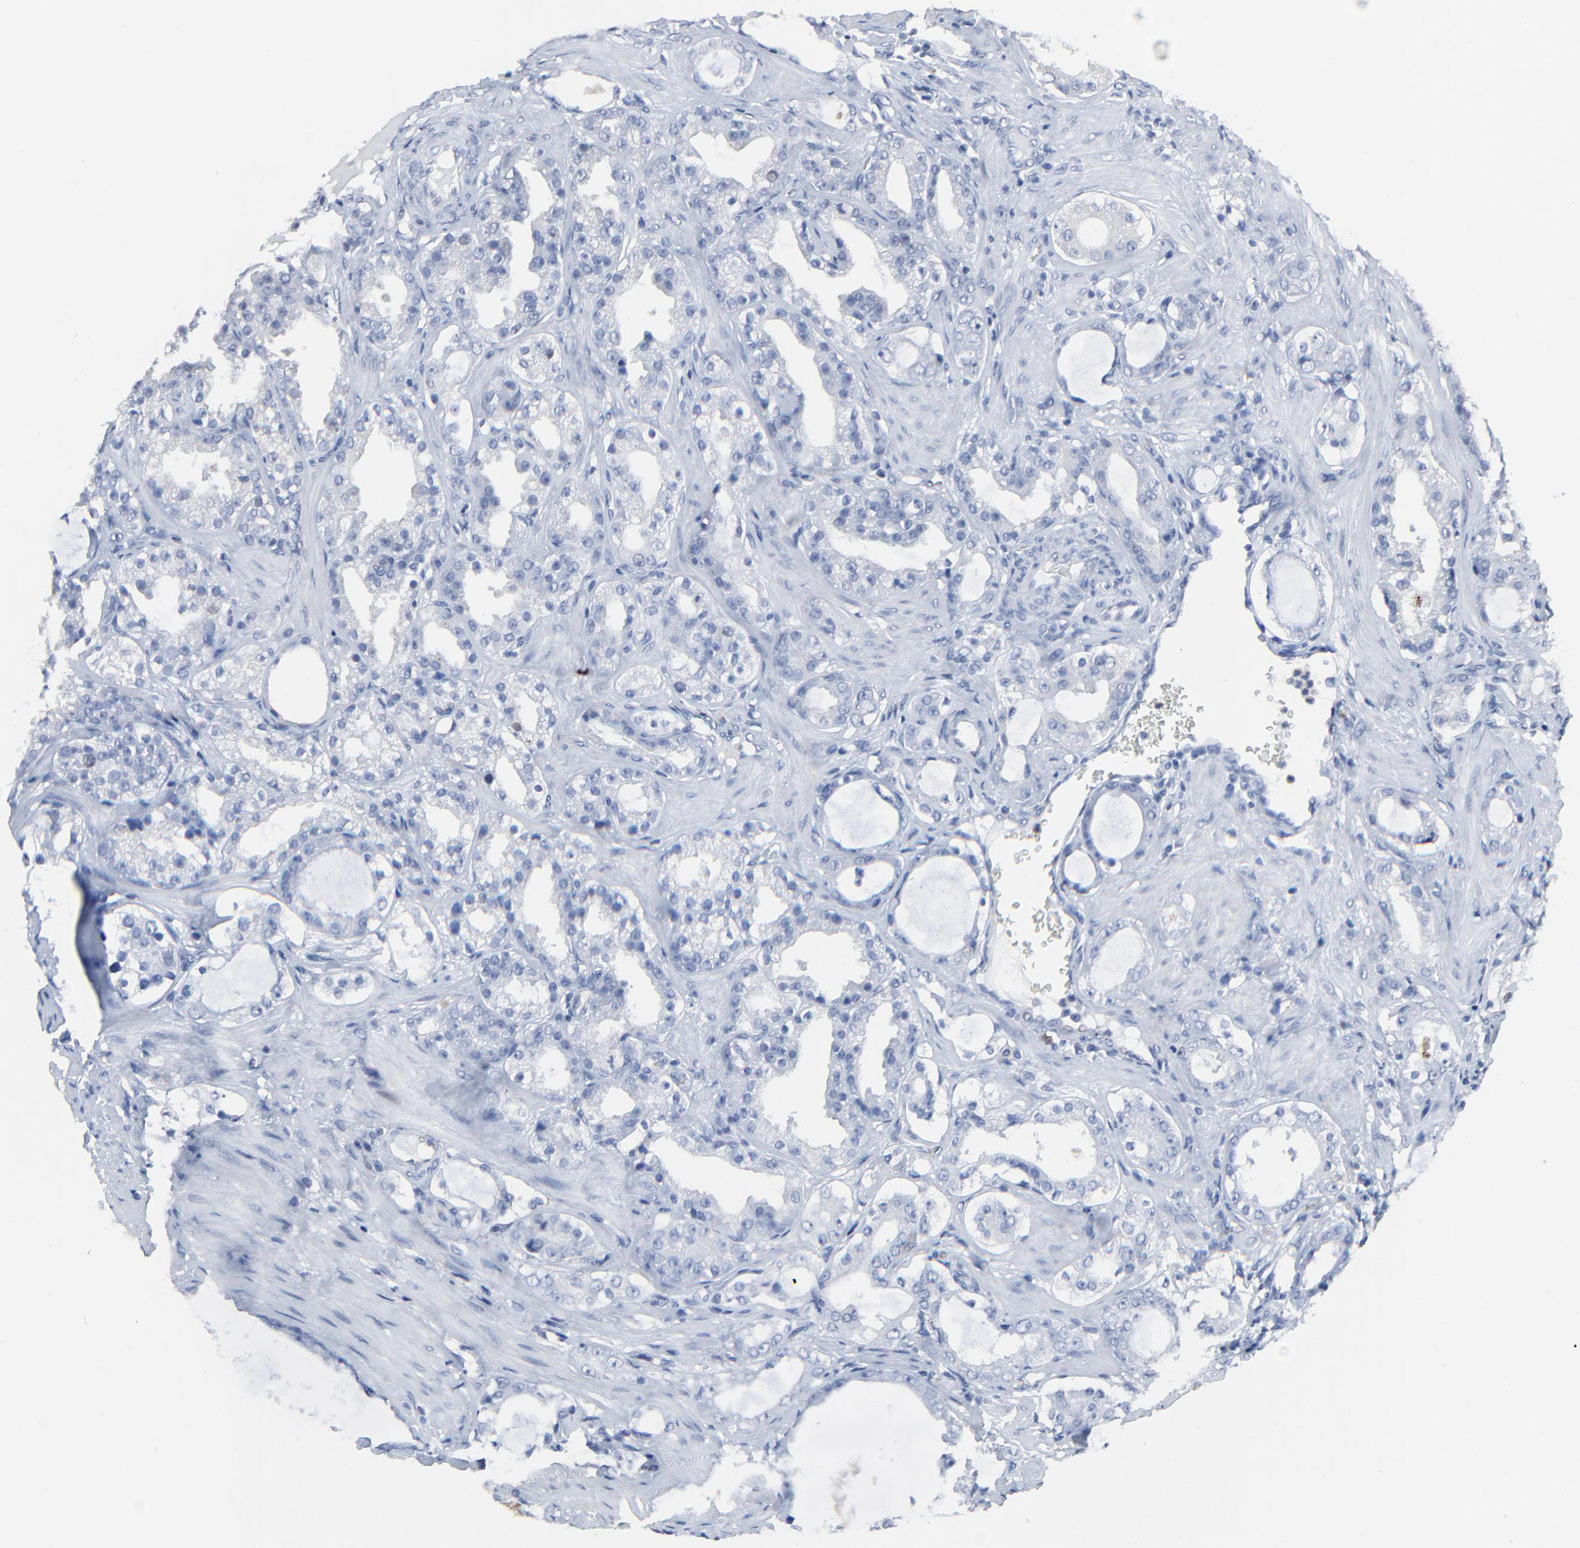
{"staining": {"intensity": "negative", "quantity": "none", "location": "none"}, "tissue": "prostate cancer", "cell_type": "Tumor cells", "image_type": "cancer", "snomed": [{"axis": "morphology", "description": "Adenocarcinoma, Medium grade"}, {"axis": "topography", "description": "Prostate"}], "caption": "High magnification brightfield microscopy of prostate cancer stained with DAB (brown) and counterstained with hematoxylin (blue): tumor cells show no significant staining.", "gene": "BIRC3", "patient": {"sex": "male", "age": 73}}